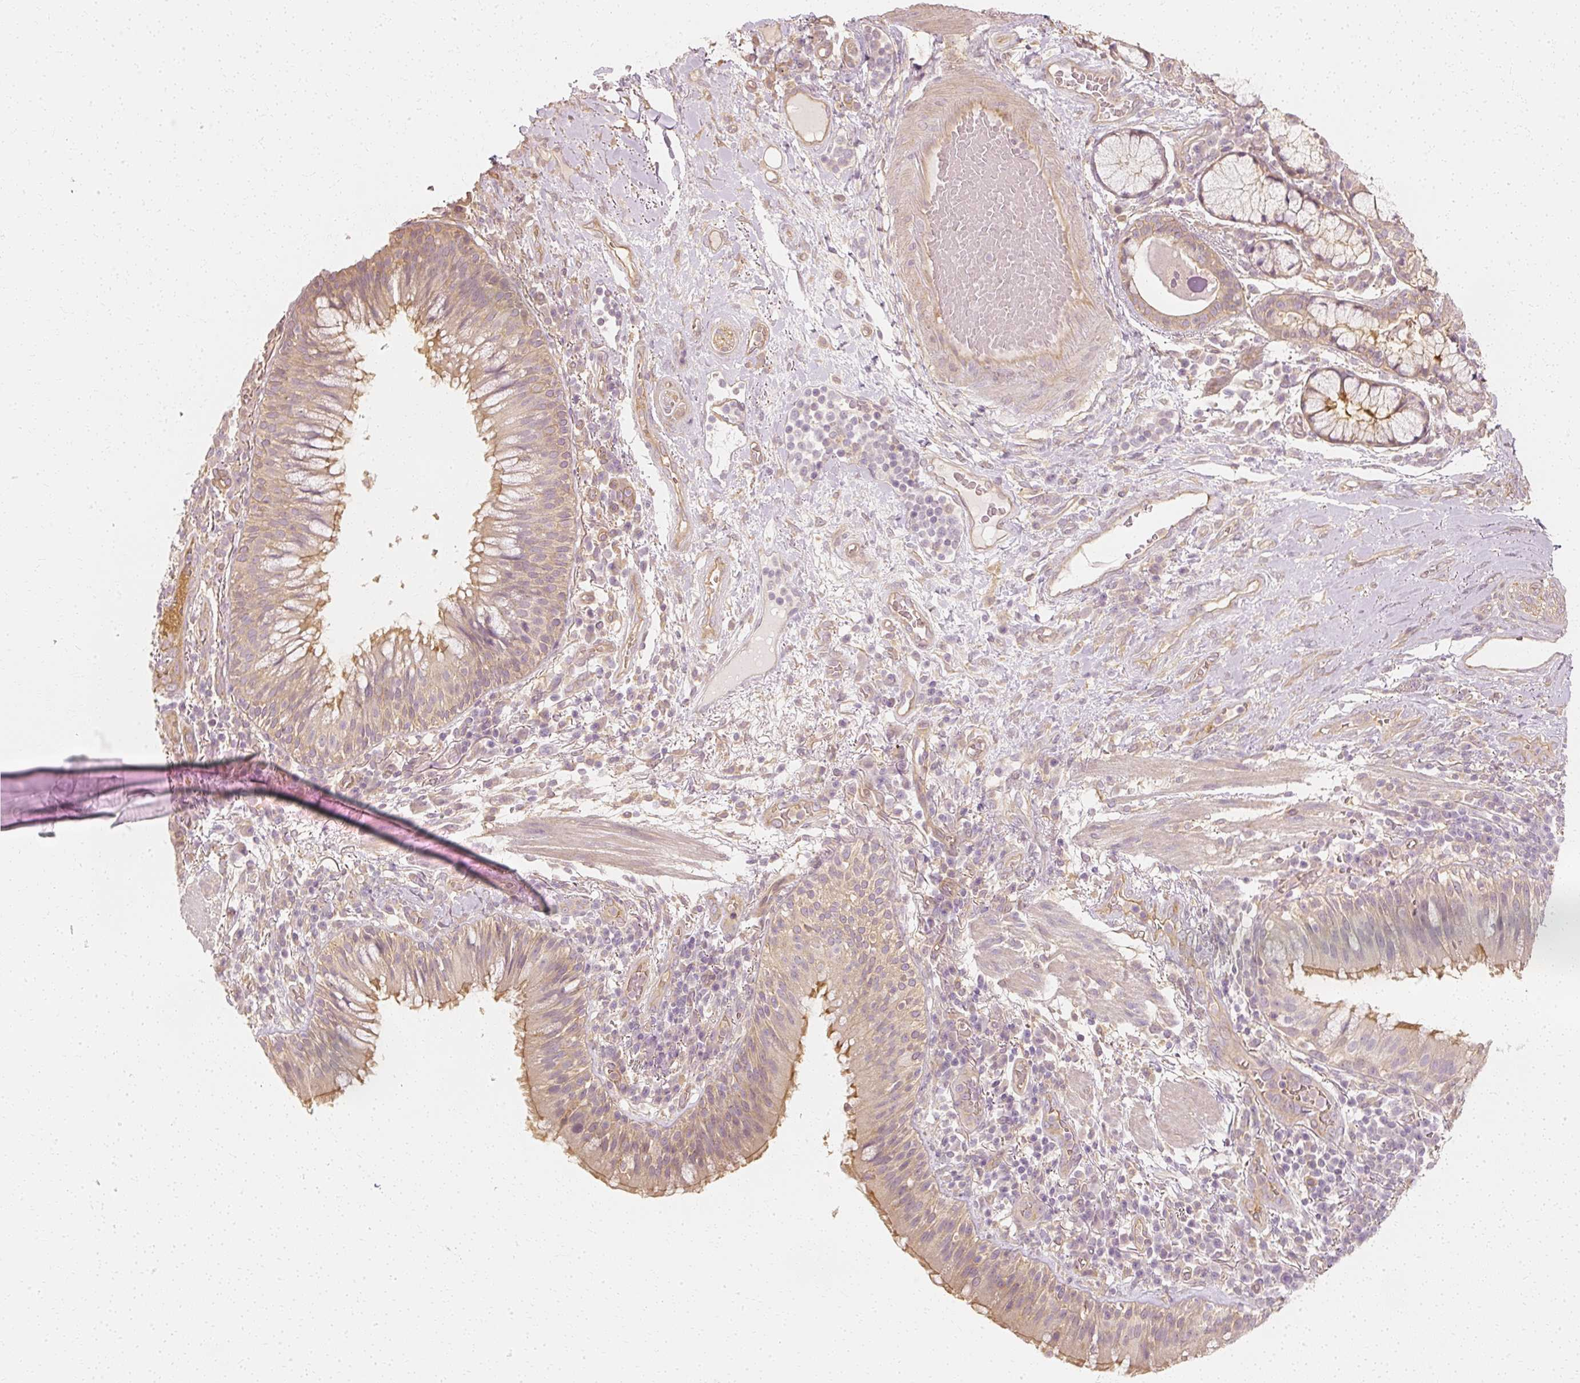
{"staining": {"intensity": "moderate", "quantity": ">75%", "location": "cytoplasmic/membranous"}, "tissue": "bronchus", "cell_type": "Respiratory epithelial cells", "image_type": "normal", "snomed": [{"axis": "morphology", "description": "Normal tissue, NOS"}, {"axis": "topography", "description": "Cartilage tissue"}, {"axis": "topography", "description": "Bronchus"}], "caption": "Brown immunohistochemical staining in normal bronchus exhibits moderate cytoplasmic/membranous staining in approximately >75% of respiratory epithelial cells.", "gene": "GNAQ", "patient": {"sex": "male", "age": 56}}